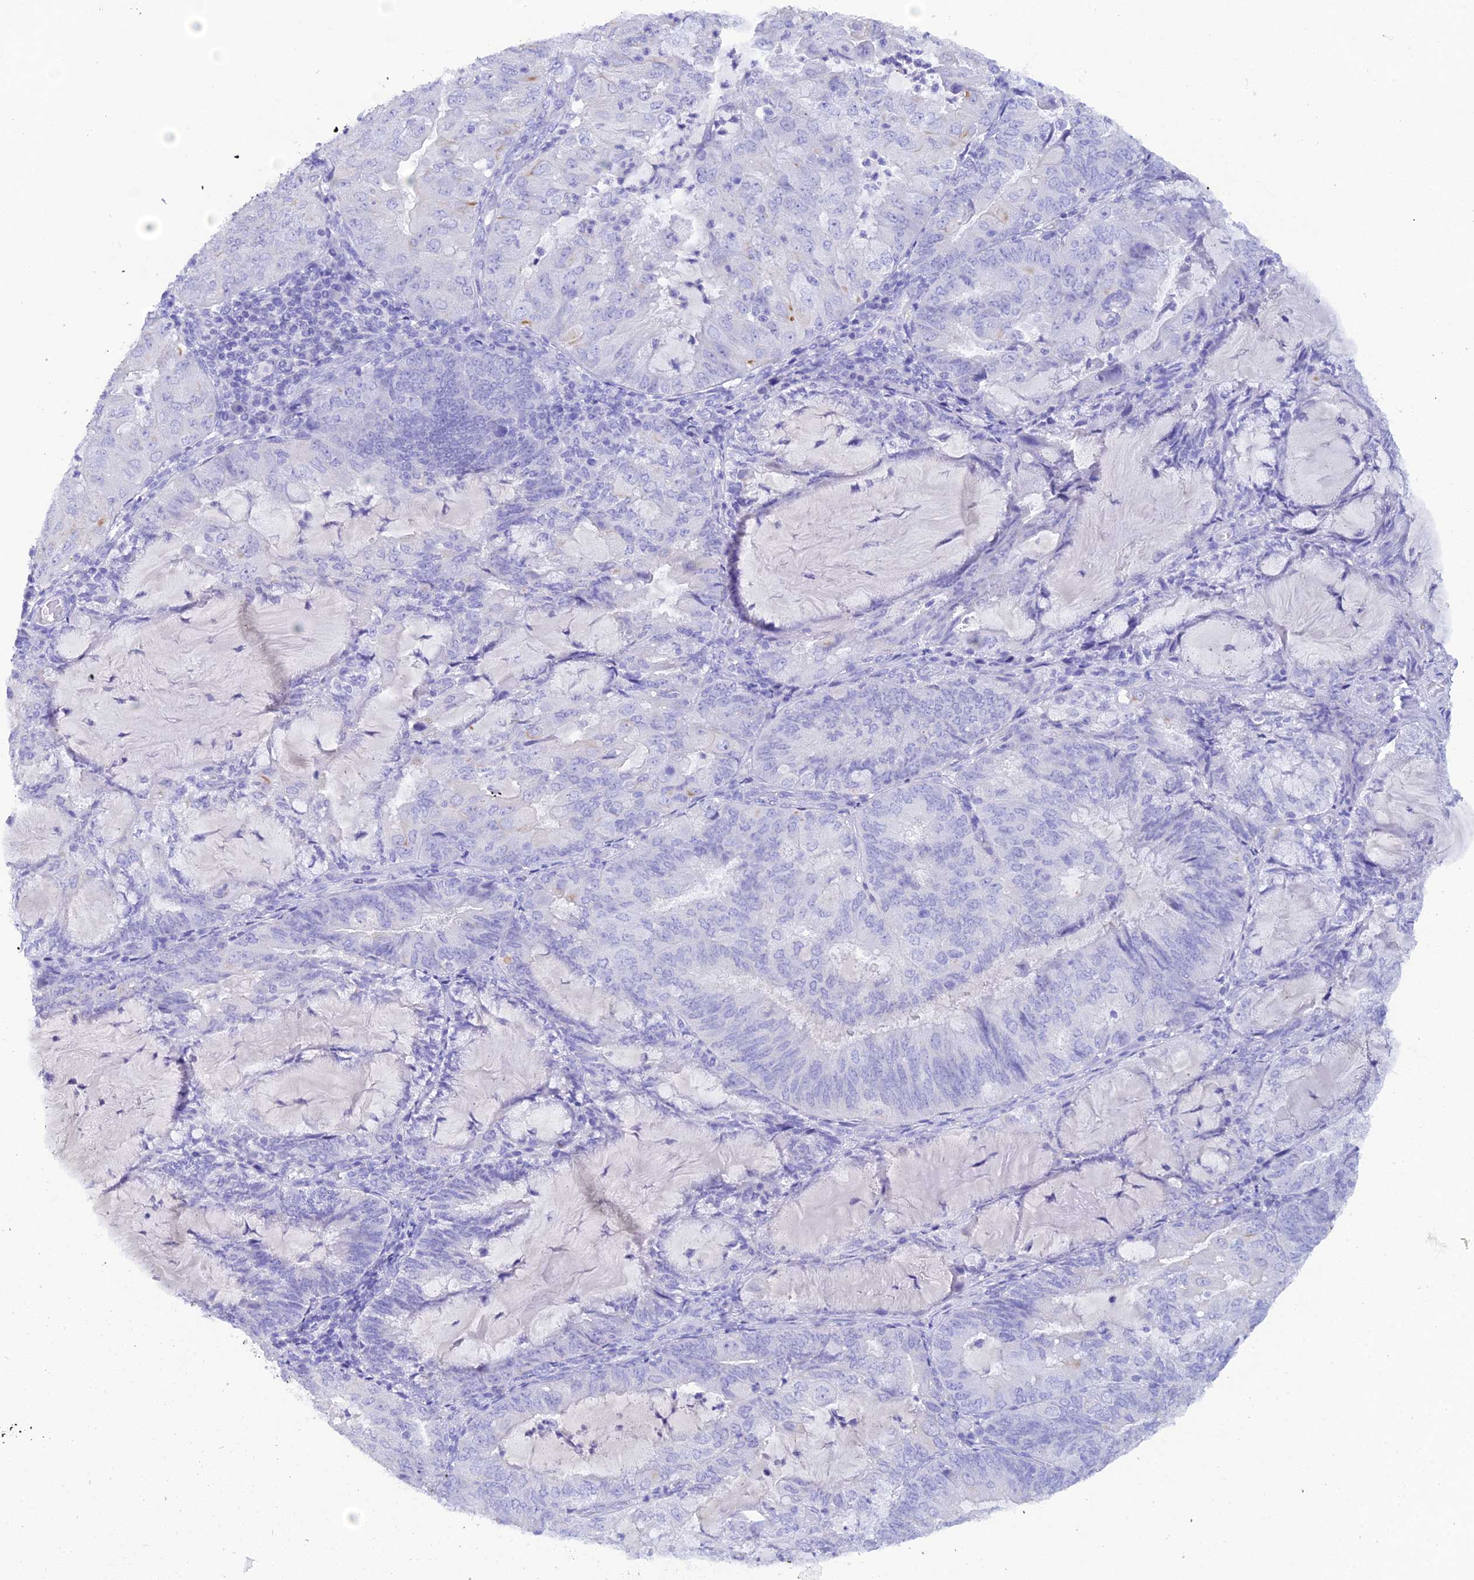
{"staining": {"intensity": "negative", "quantity": "none", "location": "none"}, "tissue": "endometrial cancer", "cell_type": "Tumor cells", "image_type": "cancer", "snomed": [{"axis": "morphology", "description": "Adenocarcinoma, NOS"}, {"axis": "topography", "description": "Endometrium"}], "caption": "Immunohistochemistry (IHC) micrograph of human endometrial adenocarcinoma stained for a protein (brown), which displays no expression in tumor cells. The staining was performed using DAB (3,3'-diaminobenzidine) to visualize the protein expression in brown, while the nuclei were stained in blue with hematoxylin (Magnification: 20x).", "gene": "REG1A", "patient": {"sex": "female", "age": 81}}